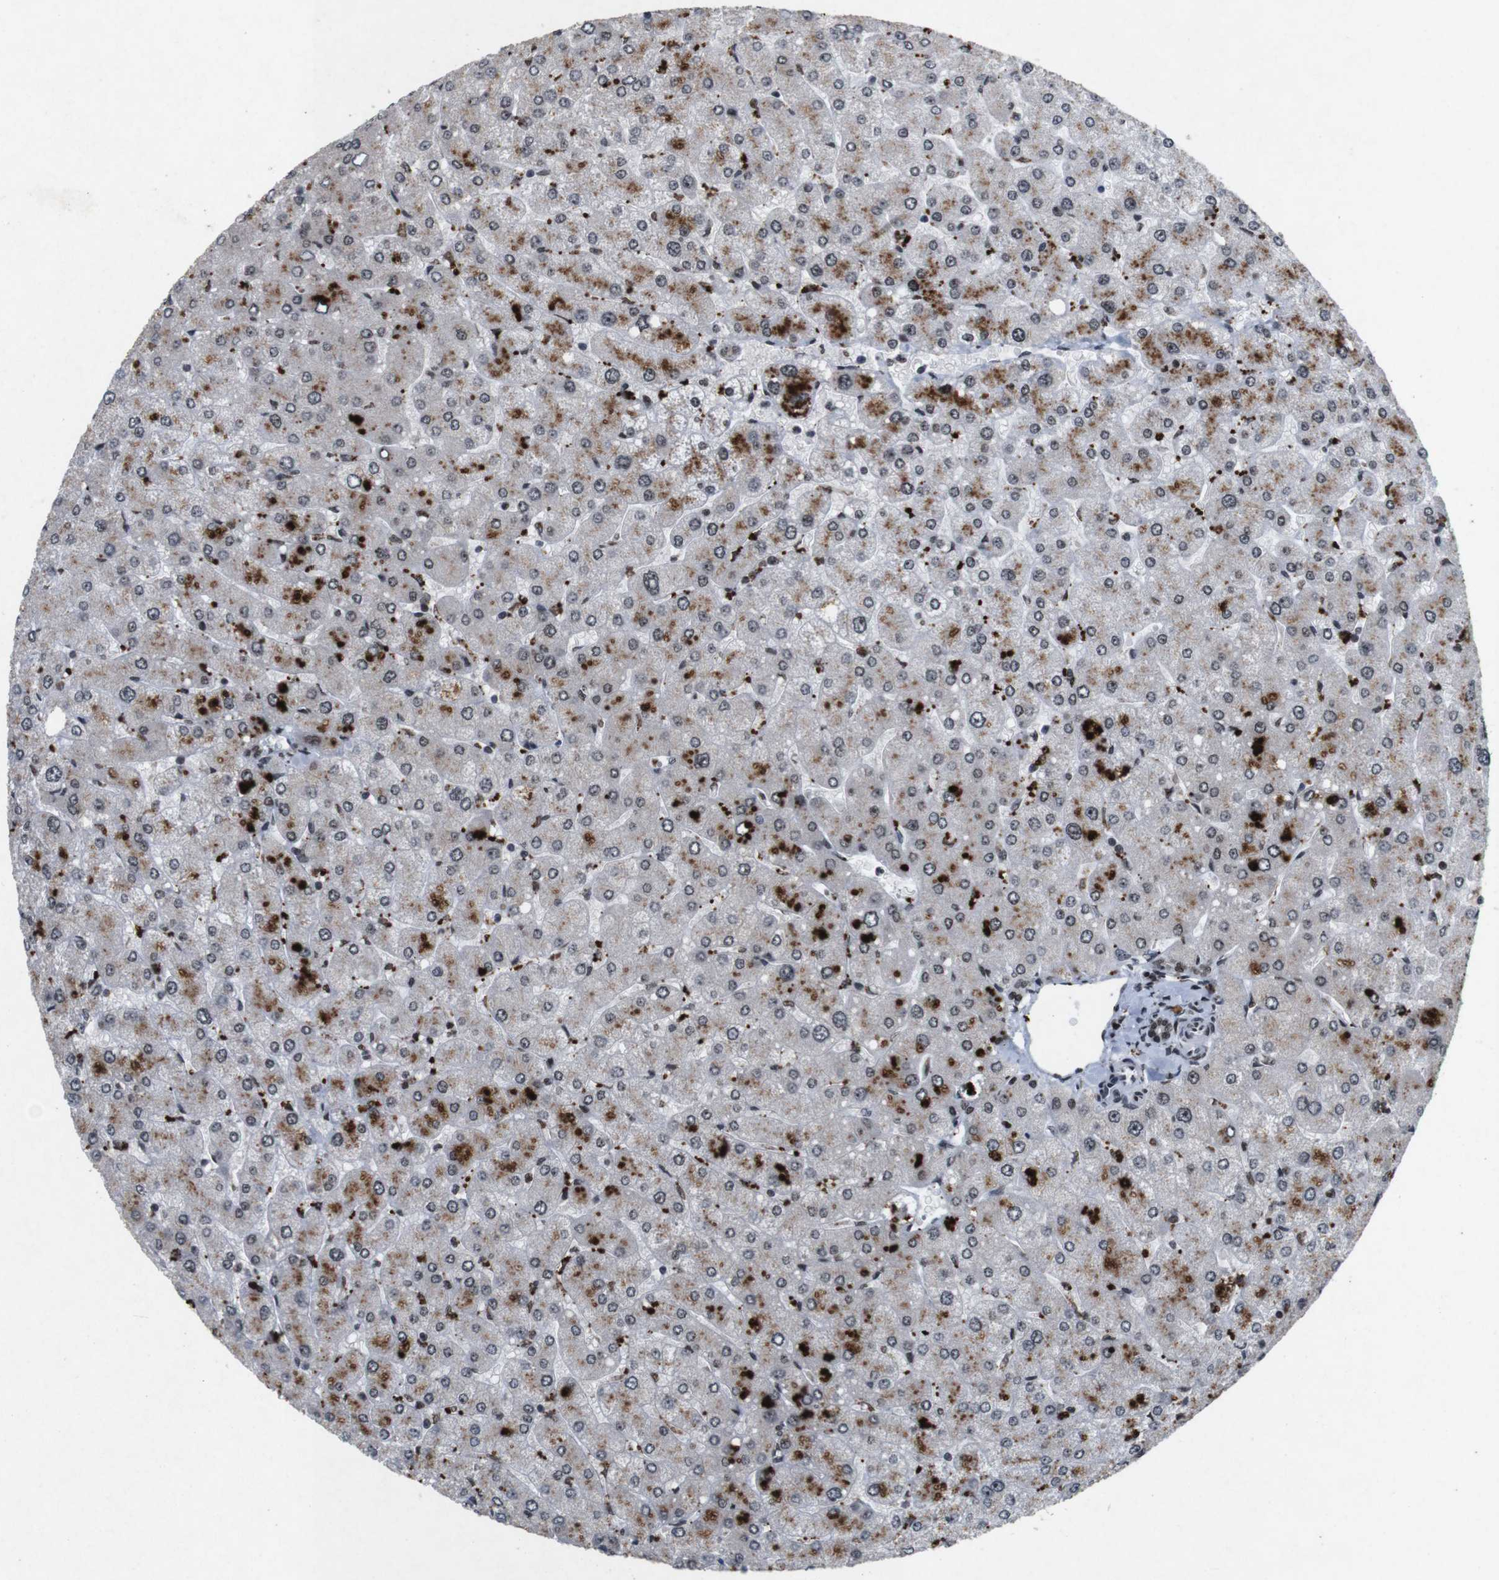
{"staining": {"intensity": "moderate", "quantity": ">75%", "location": "nuclear"}, "tissue": "liver", "cell_type": "Cholangiocytes", "image_type": "normal", "snomed": [{"axis": "morphology", "description": "Normal tissue, NOS"}, {"axis": "topography", "description": "Liver"}], "caption": "This micrograph demonstrates IHC staining of benign human liver, with medium moderate nuclear positivity in about >75% of cholangiocytes.", "gene": "MAGEH1", "patient": {"sex": "male", "age": 55}}